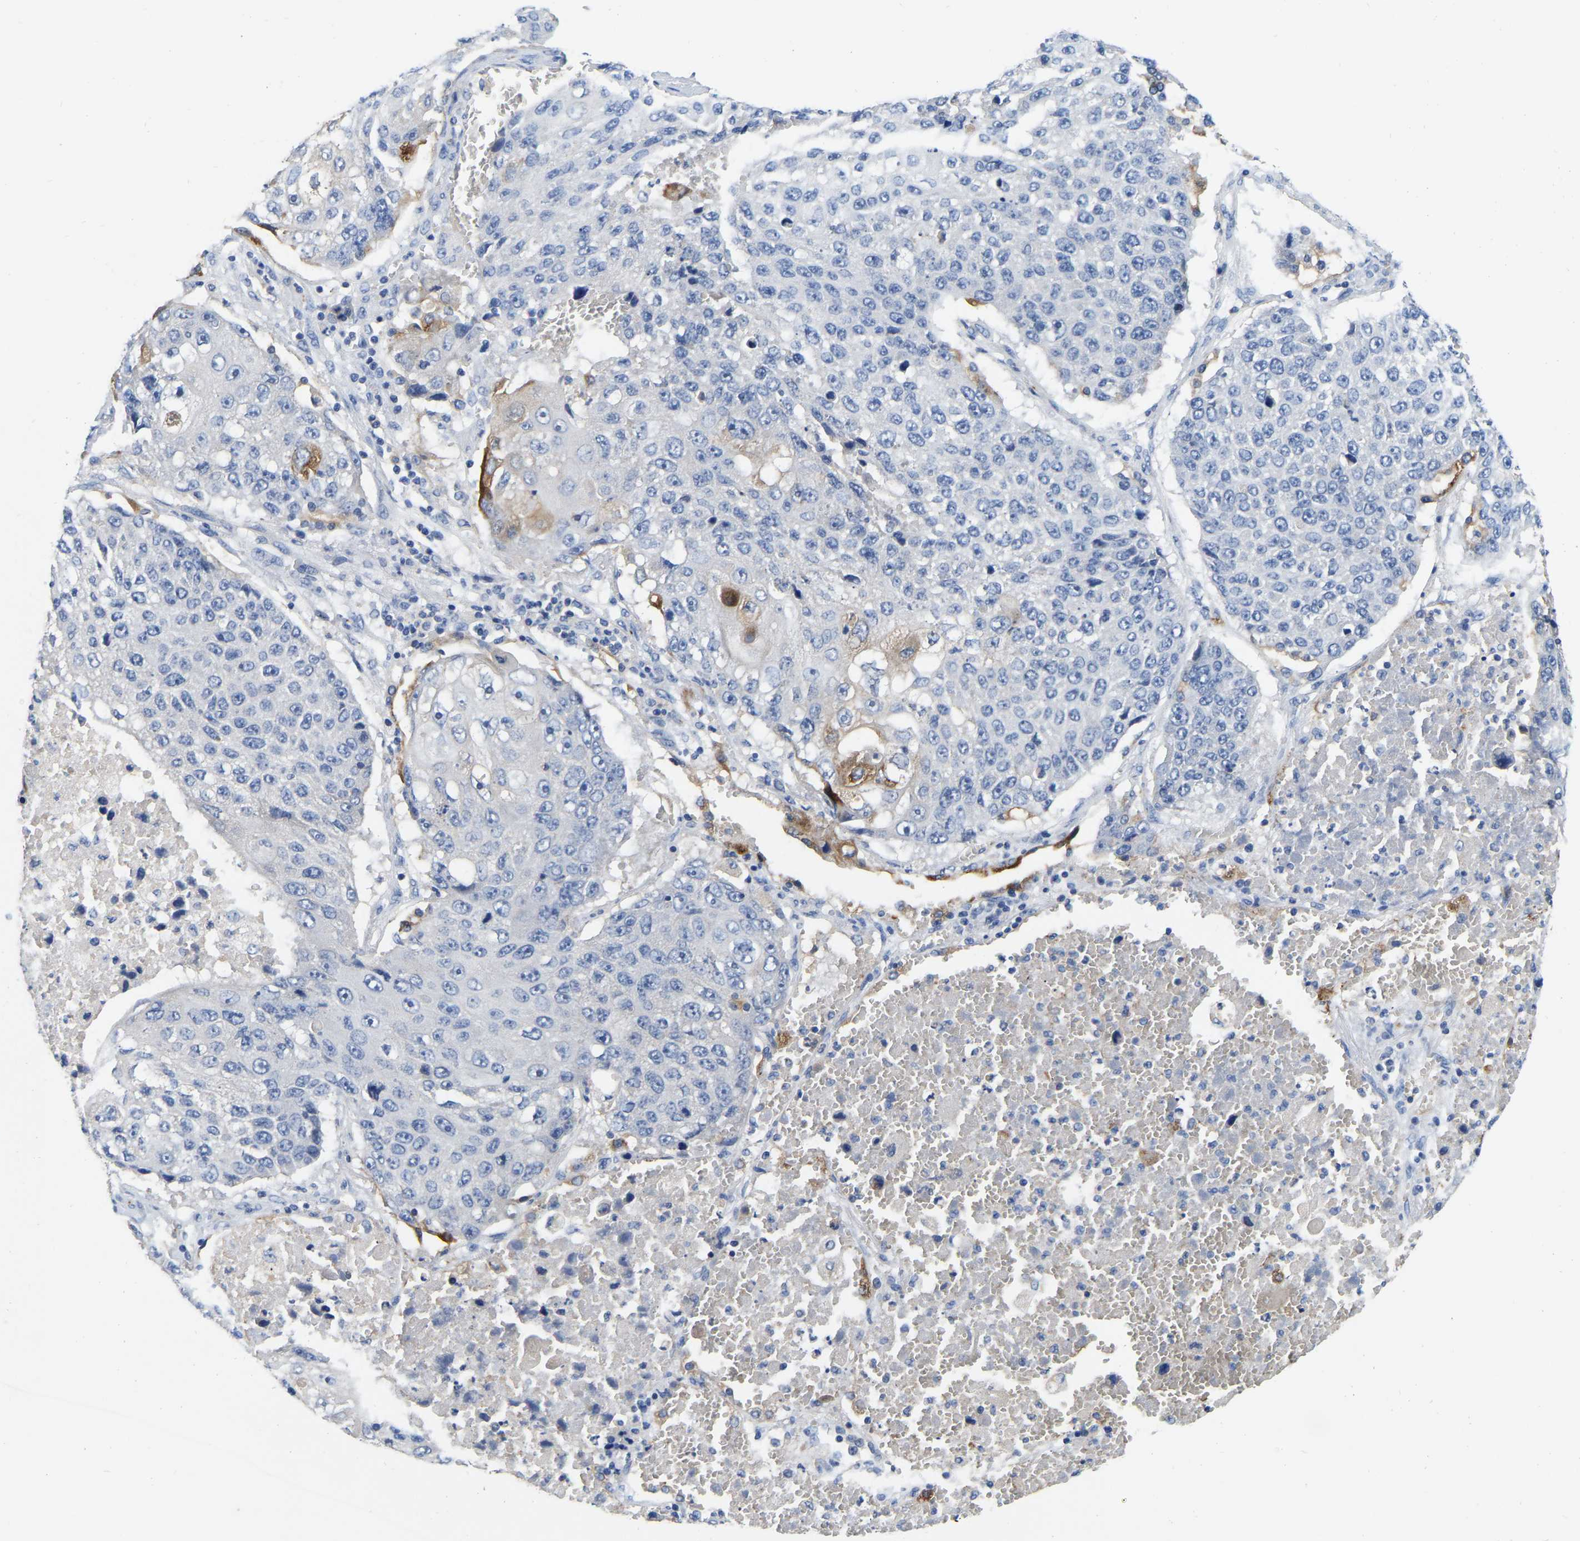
{"staining": {"intensity": "negative", "quantity": "none", "location": "none"}, "tissue": "lung cancer", "cell_type": "Tumor cells", "image_type": "cancer", "snomed": [{"axis": "morphology", "description": "Squamous cell carcinoma, NOS"}, {"axis": "topography", "description": "Lung"}], "caption": "There is no significant expression in tumor cells of lung squamous cell carcinoma. (IHC, brightfield microscopy, high magnification).", "gene": "RAB27B", "patient": {"sex": "male", "age": 61}}